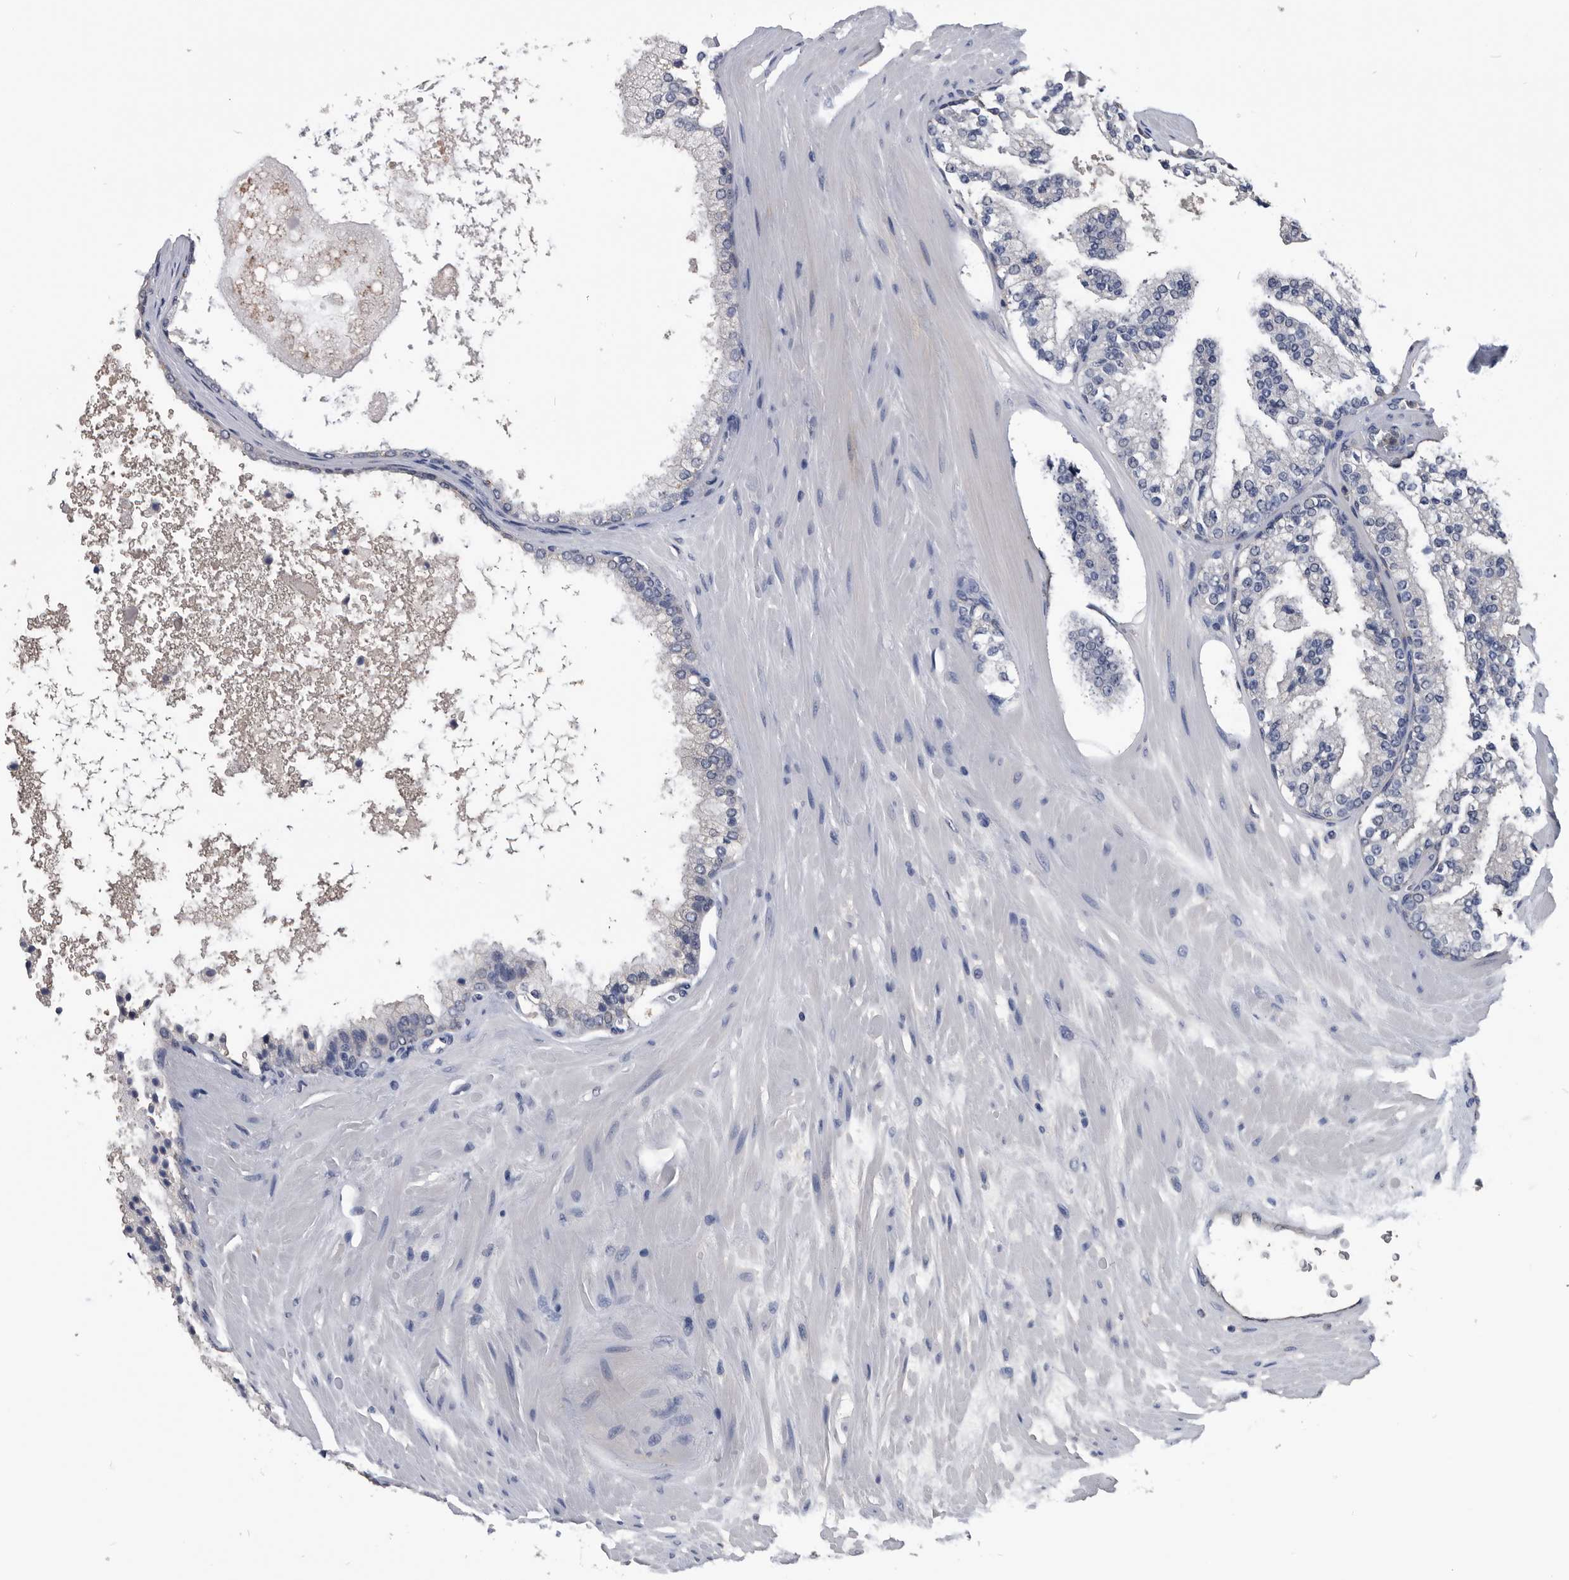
{"staining": {"intensity": "negative", "quantity": "none", "location": "none"}, "tissue": "prostate cancer", "cell_type": "Tumor cells", "image_type": "cancer", "snomed": [{"axis": "morphology", "description": "Adenocarcinoma, High grade"}, {"axis": "topography", "description": "Prostate"}], "caption": "Prostate adenocarcinoma (high-grade) was stained to show a protein in brown. There is no significant positivity in tumor cells. The staining was performed using DAB (3,3'-diaminobenzidine) to visualize the protein expression in brown, while the nuclei were stained in blue with hematoxylin (Magnification: 20x).", "gene": "PDXK", "patient": {"sex": "male", "age": 65}}